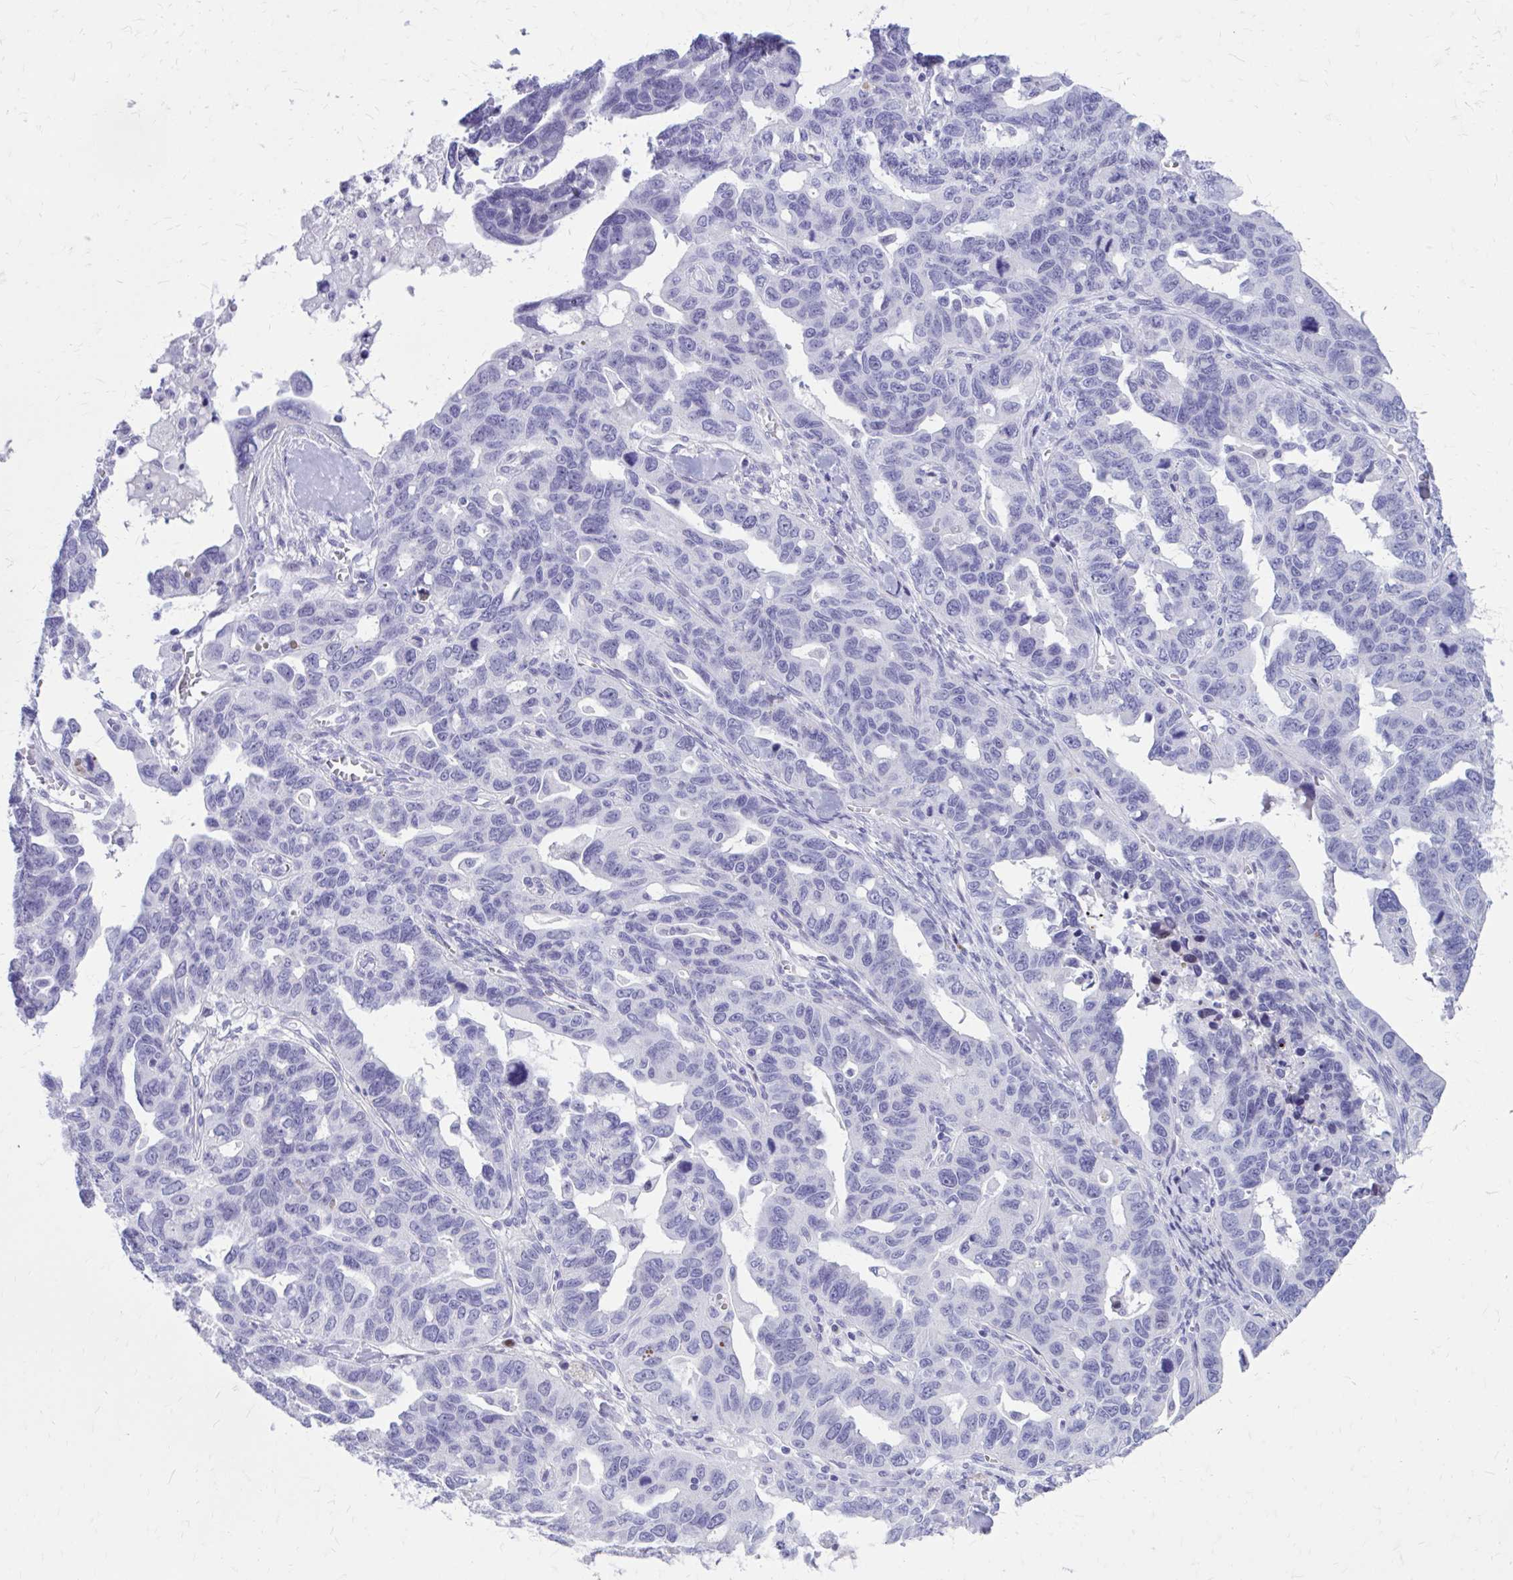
{"staining": {"intensity": "negative", "quantity": "none", "location": "none"}, "tissue": "ovarian cancer", "cell_type": "Tumor cells", "image_type": "cancer", "snomed": [{"axis": "morphology", "description": "Cystadenocarcinoma, serous, NOS"}, {"axis": "topography", "description": "Ovary"}], "caption": "Tumor cells show no significant staining in ovarian cancer (serous cystadenocarcinoma).", "gene": "LCN15", "patient": {"sex": "female", "age": 69}}